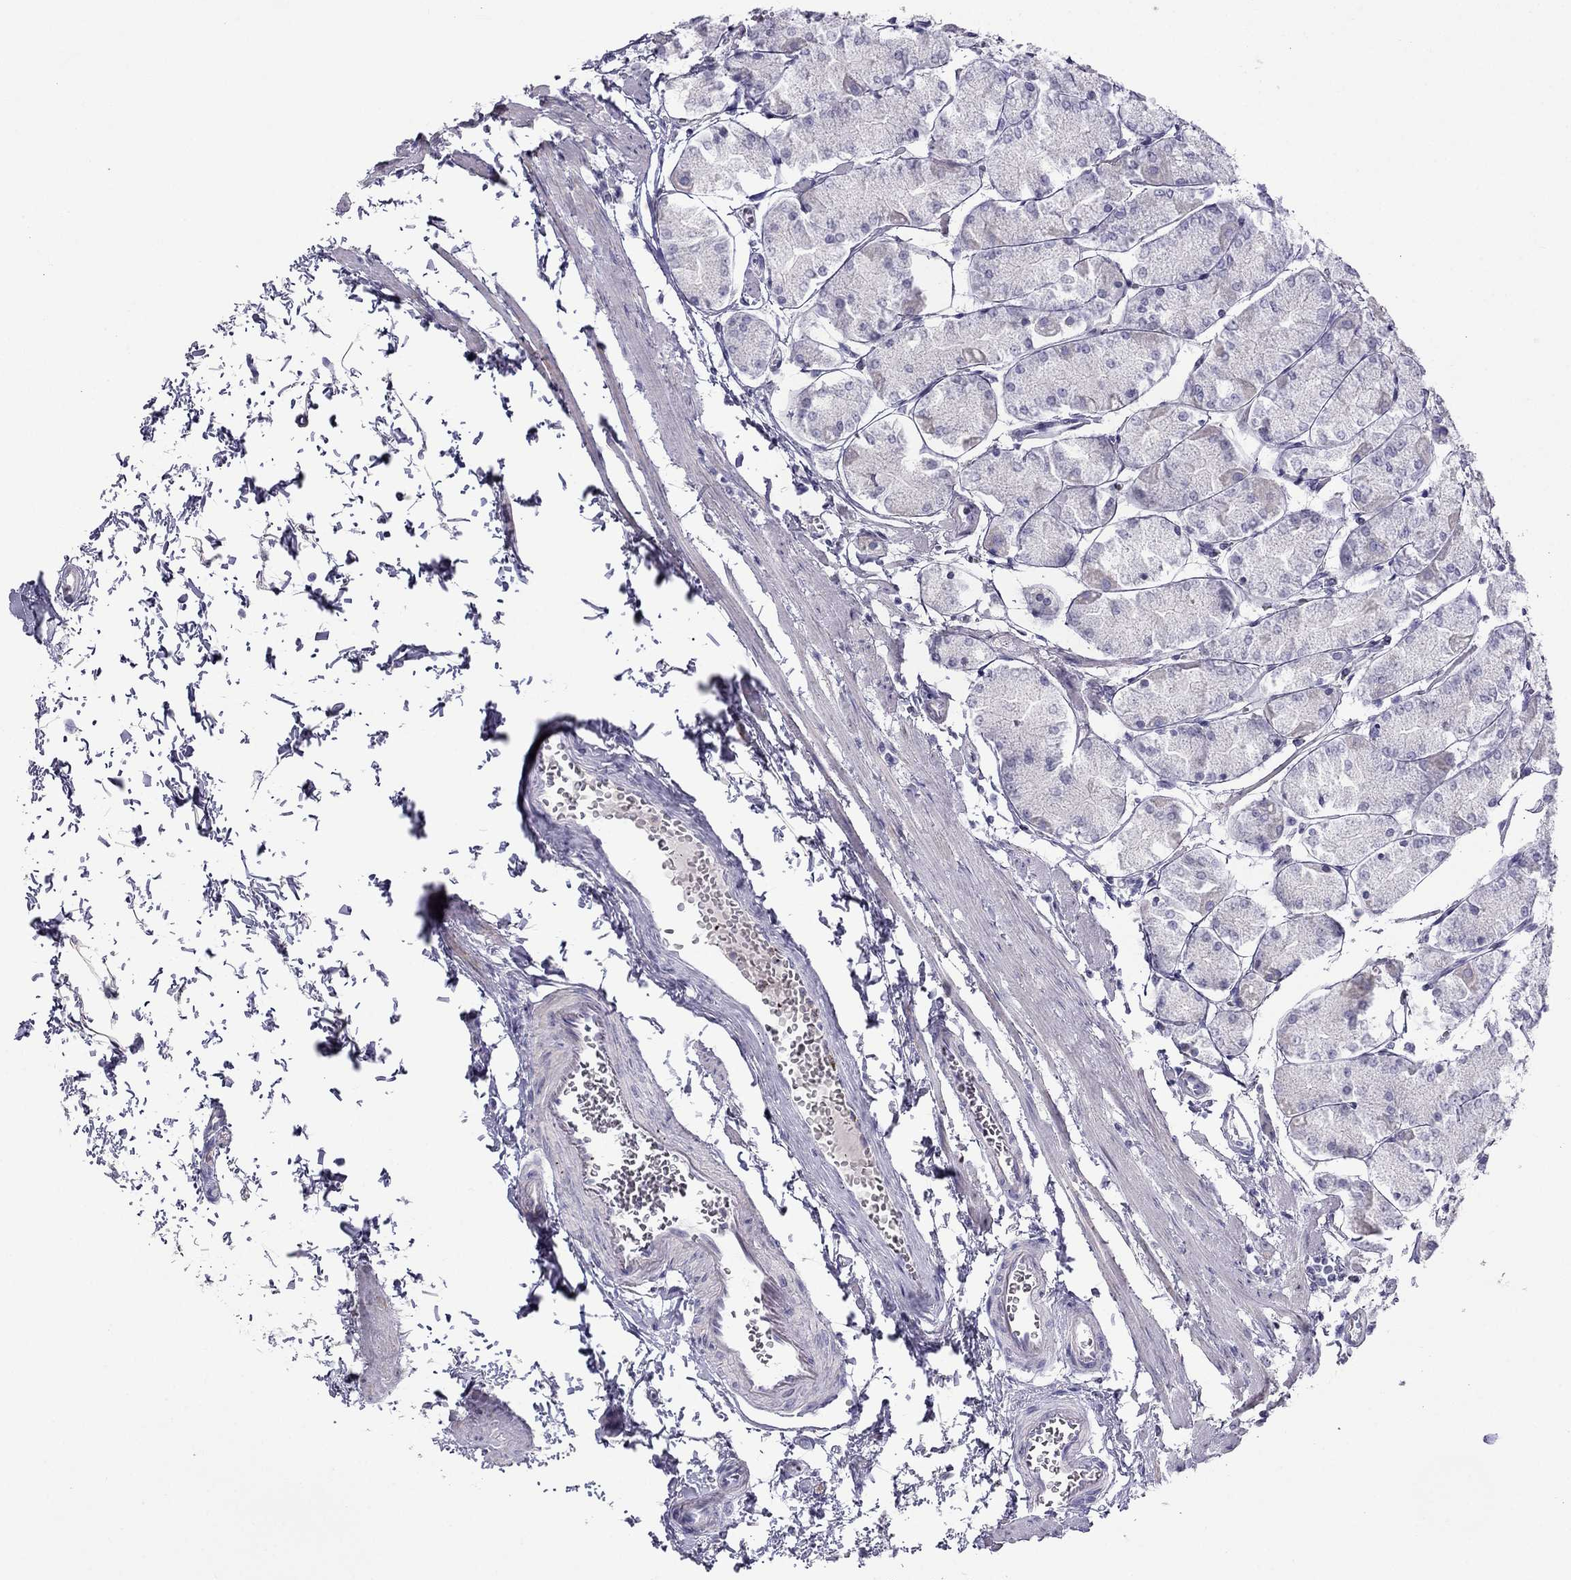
{"staining": {"intensity": "negative", "quantity": "none", "location": "none"}, "tissue": "stomach", "cell_type": "Glandular cells", "image_type": "normal", "snomed": [{"axis": "morphology", "description": "Normal tissue, NOS"}, {"axis": "topography", "description": "Stomach, upper"}], "caption": "Immunohistochemical staining of unremarkable human stomach shows no significant expression in glandular cells. (DAB immunohistochemistry, high magnification).", "gene": "ERC2", "patient": {"sex": "male", "age": 60}}